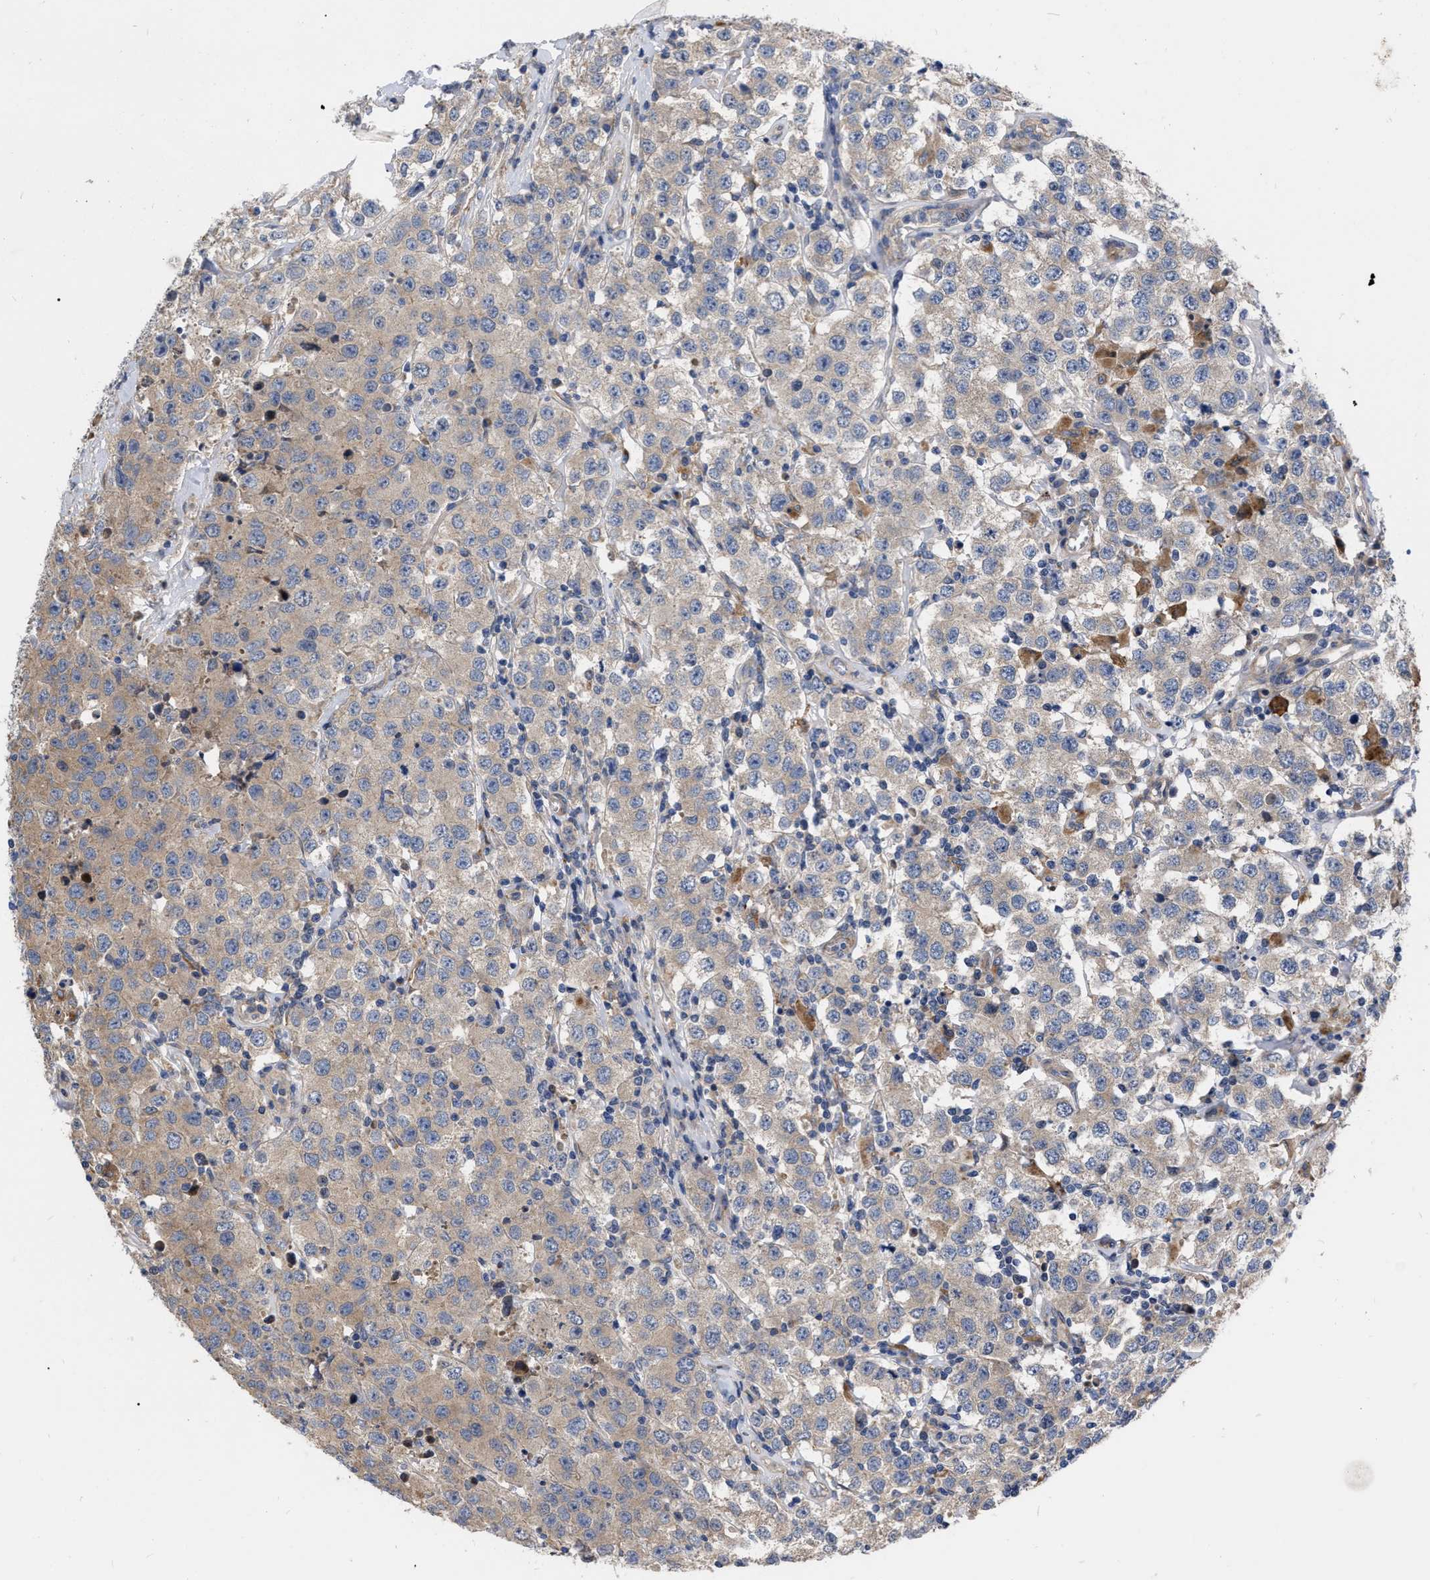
{"staining": {"intensity": "weak", "quantity": "<25%", "location": "cytoplasmic/membranous"}, "tissue": "testis cancer", "cell_type": "Tumor cells", "image_type": "cancer", "snomed": [{"axis": "morphology", "description": "Seminoma, NOS"}, {"axis": "topography", "description": "Testis"}], "caption": "Immunohistochemical staining of seminoma (testis) demonstrates no significant expression in tumor cells.", "gene": "MLST8", "patient": {"sex": "male", "age": 52}}